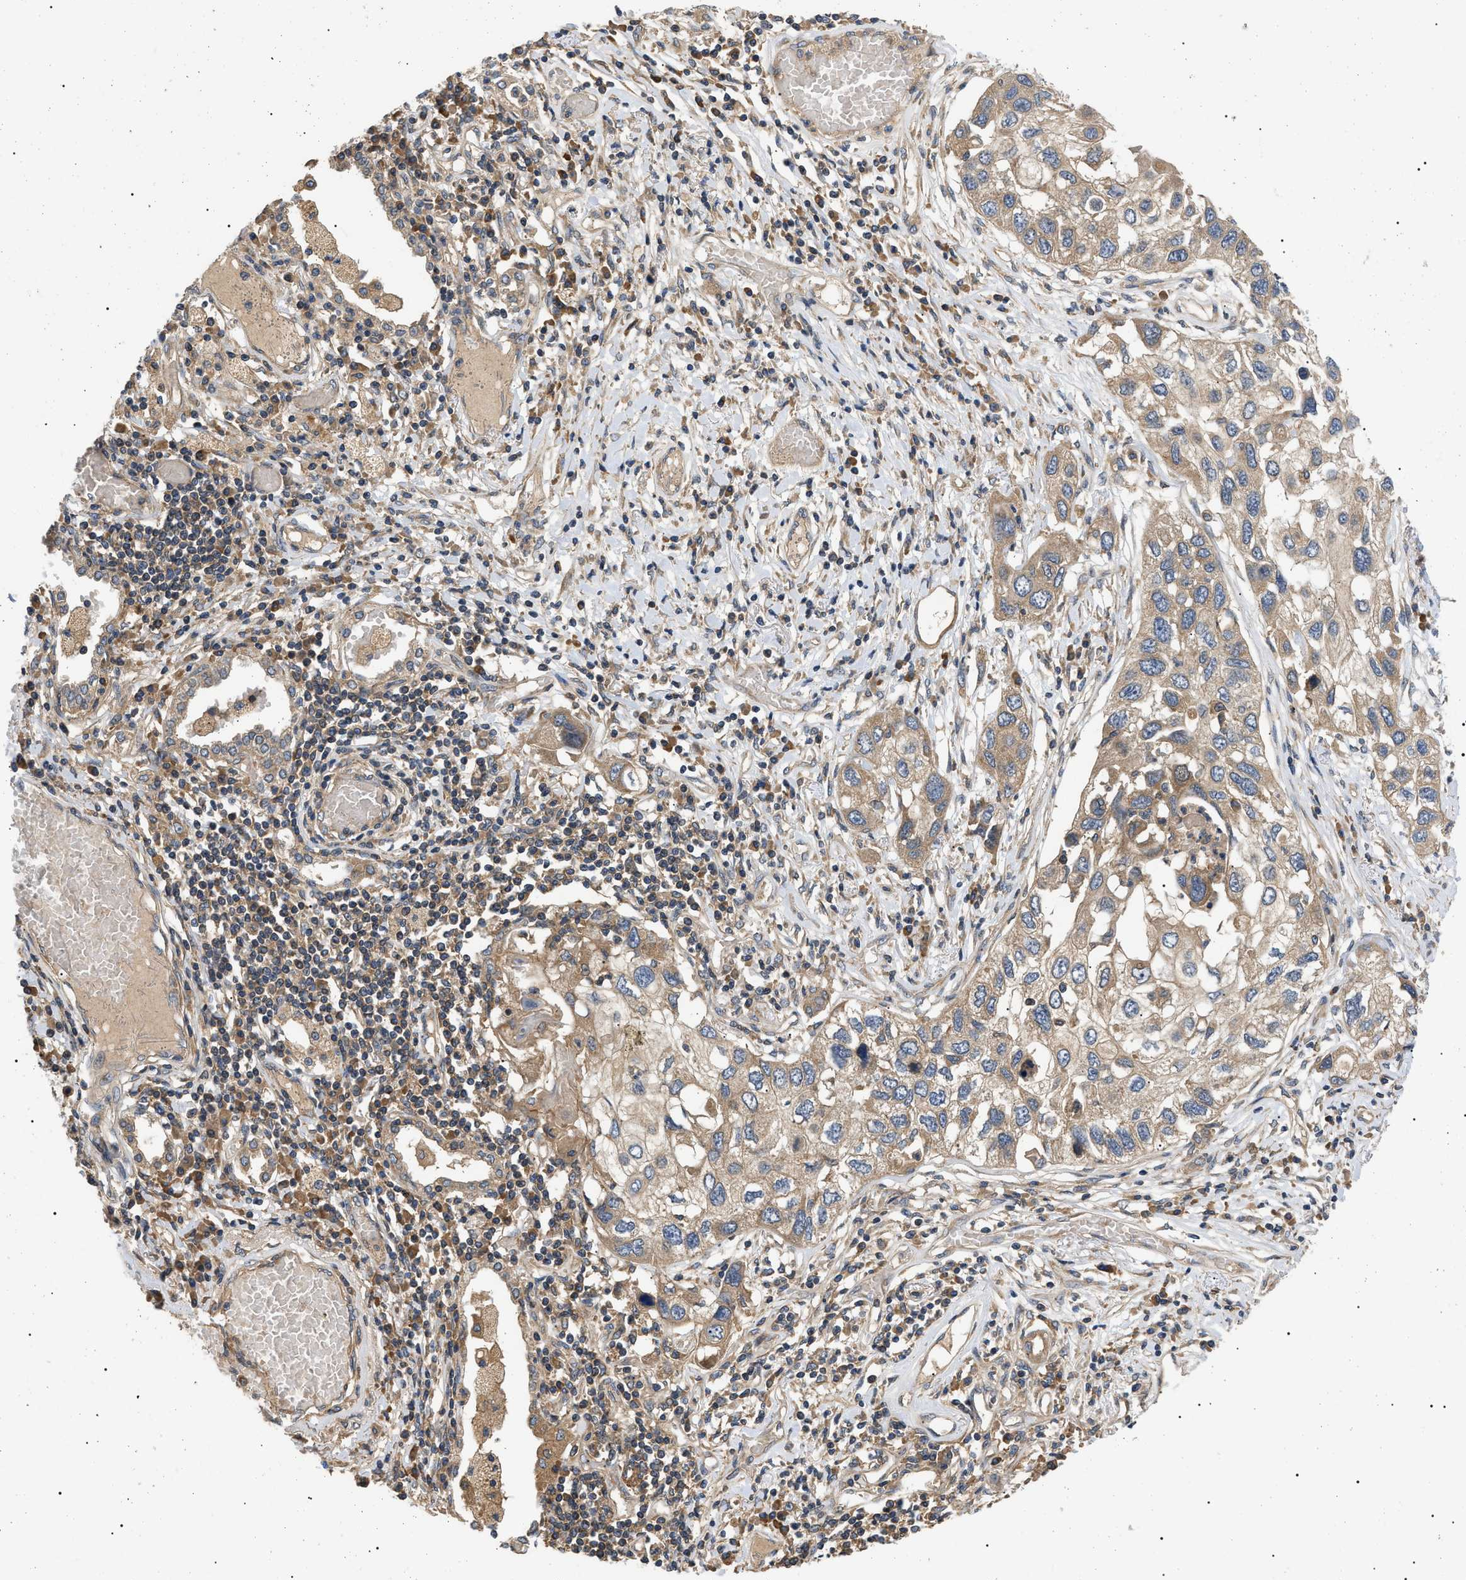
{"staining": {"intensity": "weak", "quantity": ">75%", "location": "cytoplasmic/membranous"}, "tissue": "lung cancer", "cell_type": "Tumor cells", "image_type": "cancer", "snomed": [{"axis": "morphology", "description": "Squamous cell carcinoma, NOS"}, {"axis": "topography", "description": "Lung"}], "caption": "IHC micrograph of human squamous cell carcinoma (lung) stained for a protein (brown), which demonstrates low levels of weak cytoplasmic/membranous staining in about >75% of tumor cells.", "gene": "PPM1B", "patient": {"sex": "male", "age": 71}}